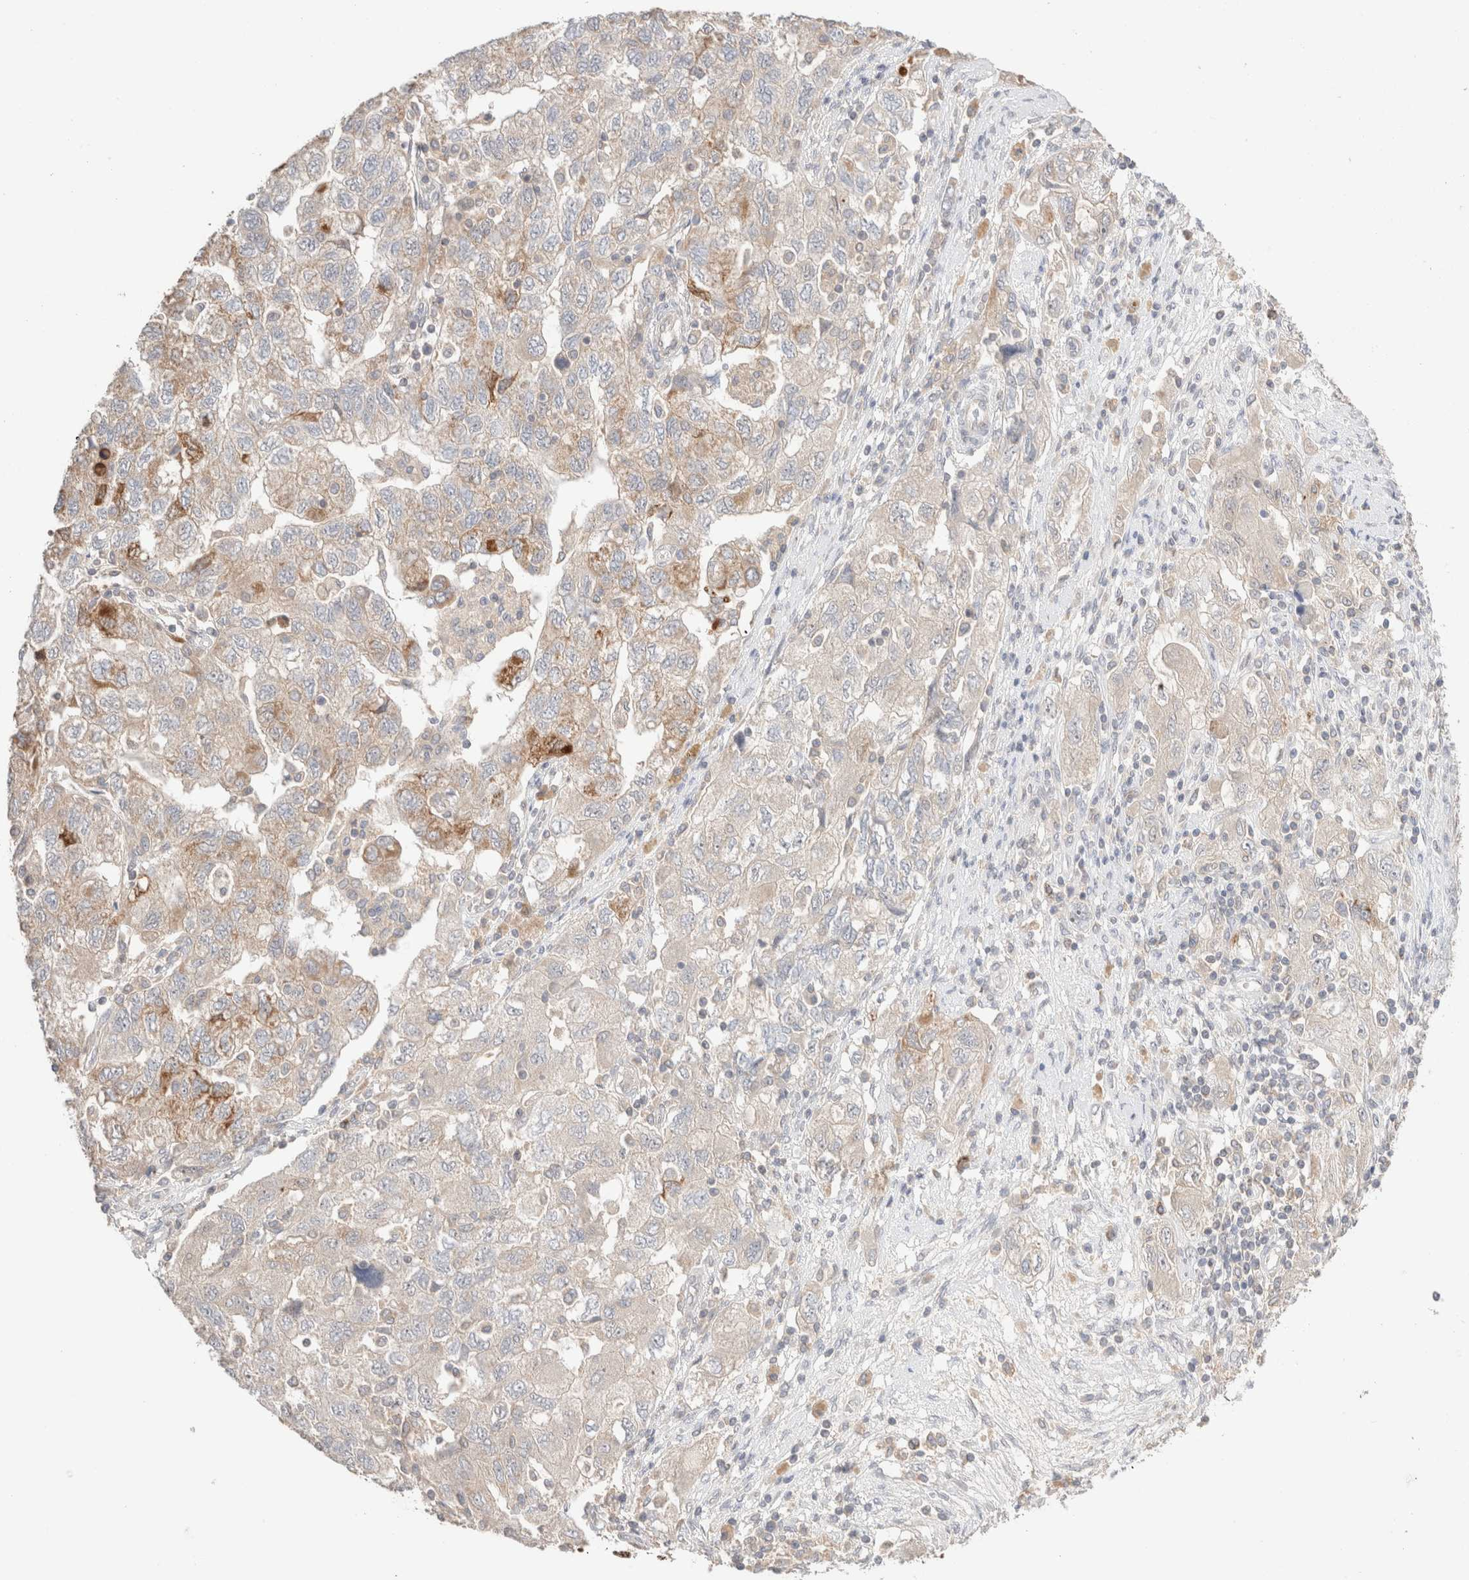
{"staining": {"intensity": "moderate", "quantity": "<25%", "location": "cytoplasmic/membranous"}, "tissue": "ovarian cancer", "cell_type": "Tumor cells", "image_type": "cancer", "snomed": [{"axis": "morphology", "description": "Carcinoma, NOS"}, {"axis": "morphology", "description": "Cystadenocarcinoma, serous, NOS"}, {"axis": "topography", "description": "Ovary"}], "caption": "This is a micrograph of immunohistochemistry (IHC) staining of ovarian cancer (serous cystadenocarcinoma), which shows moderate positivity in the cytoplasmic/membranous of tumor cells.", "gene": "TRIM41", "patient": {"sex": "female", "age": 69}}